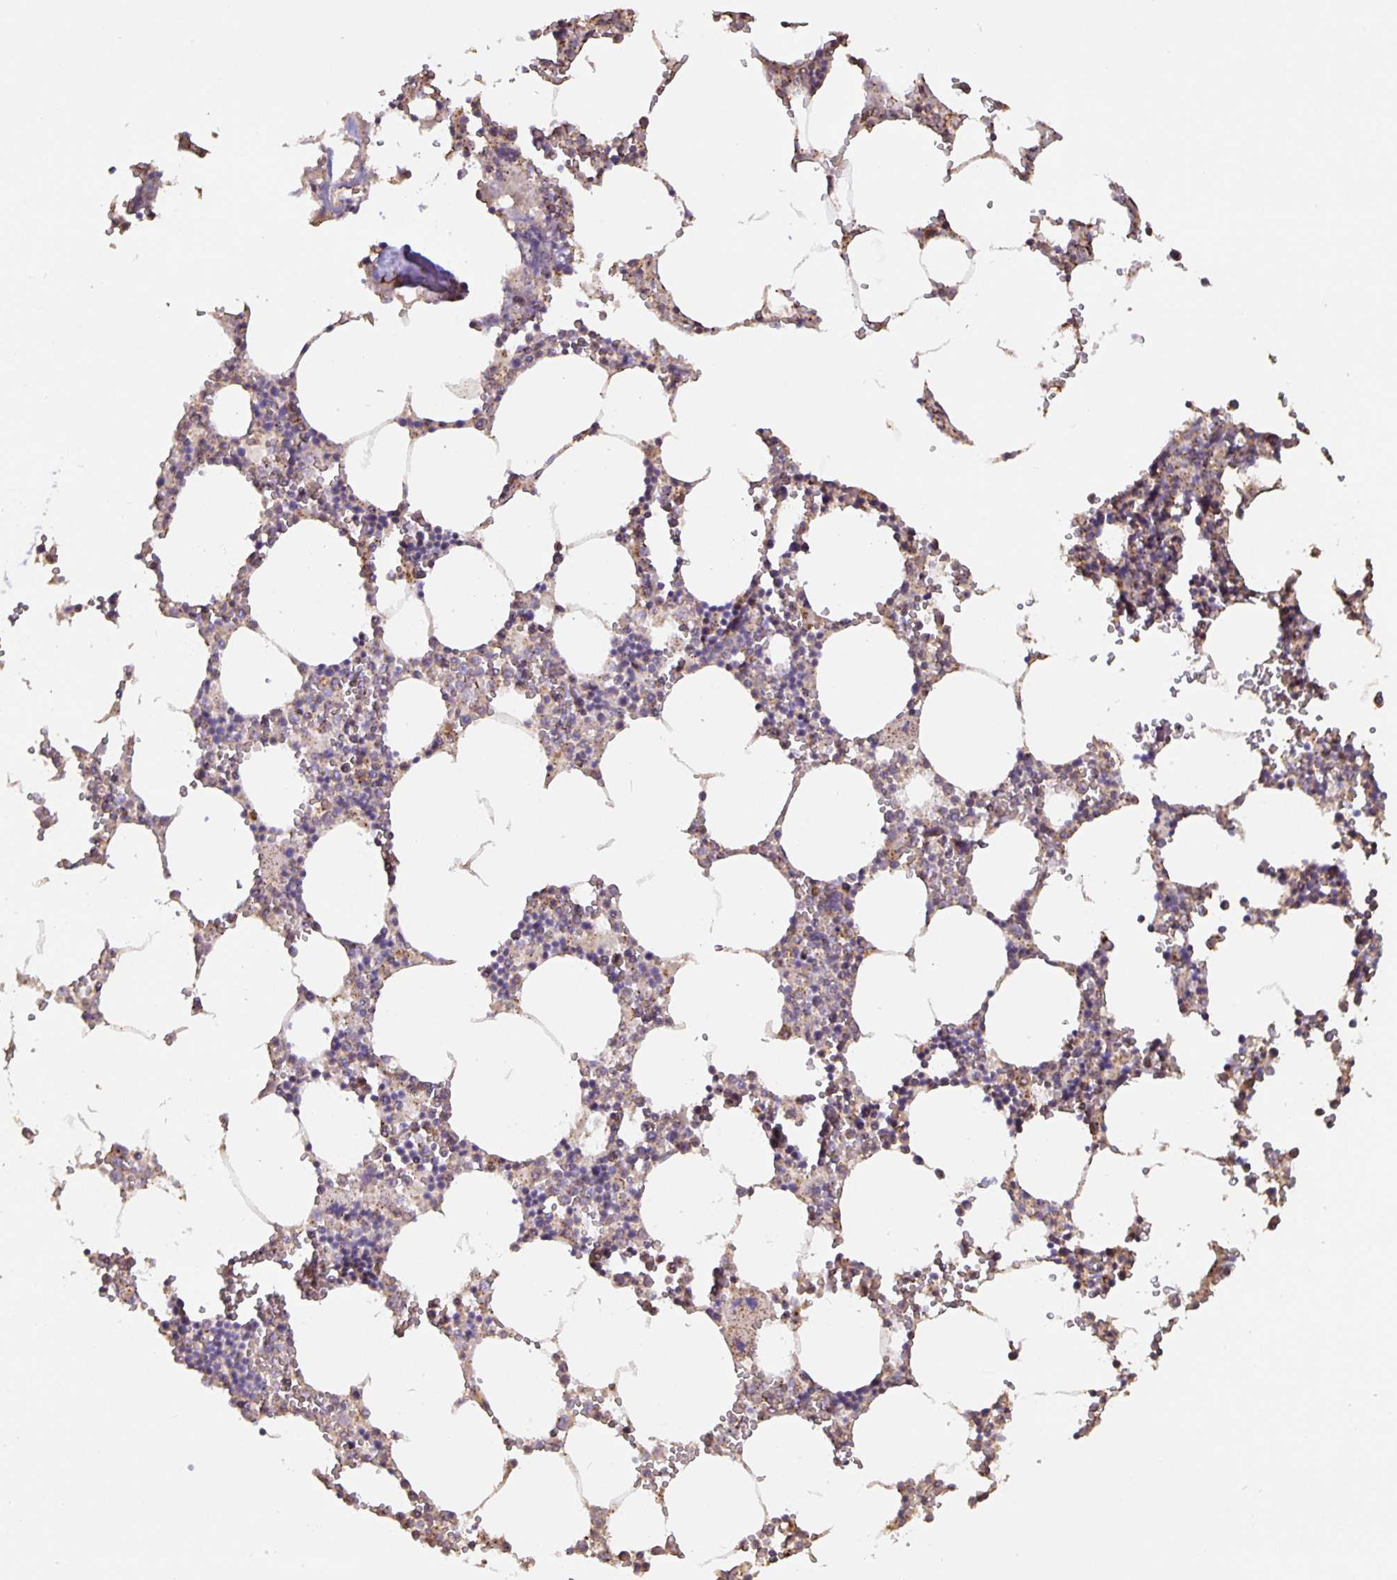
{"staining": {"intensity": "weak", "quantity": "<25%", "location": "cytoplasmic/membranous"}, "tissue": "bone marrow", "cell_type": "Hematopoietic cells", "image_type": "normal", "snomed": [{"axis": "morphology", "description": "Normal tissue, NOS"}, {"axis": "topography", "description": "Bone marrow"}], "caption": "A micrograph of human bone marrow is negative for staining in hematopoietic cells. The staining is performed using DAB brown chromogen with nuclei counter-stained in using hematoxylin.", "gene": "TMEM71", "patient": {"sex": "male", "age": 54}}